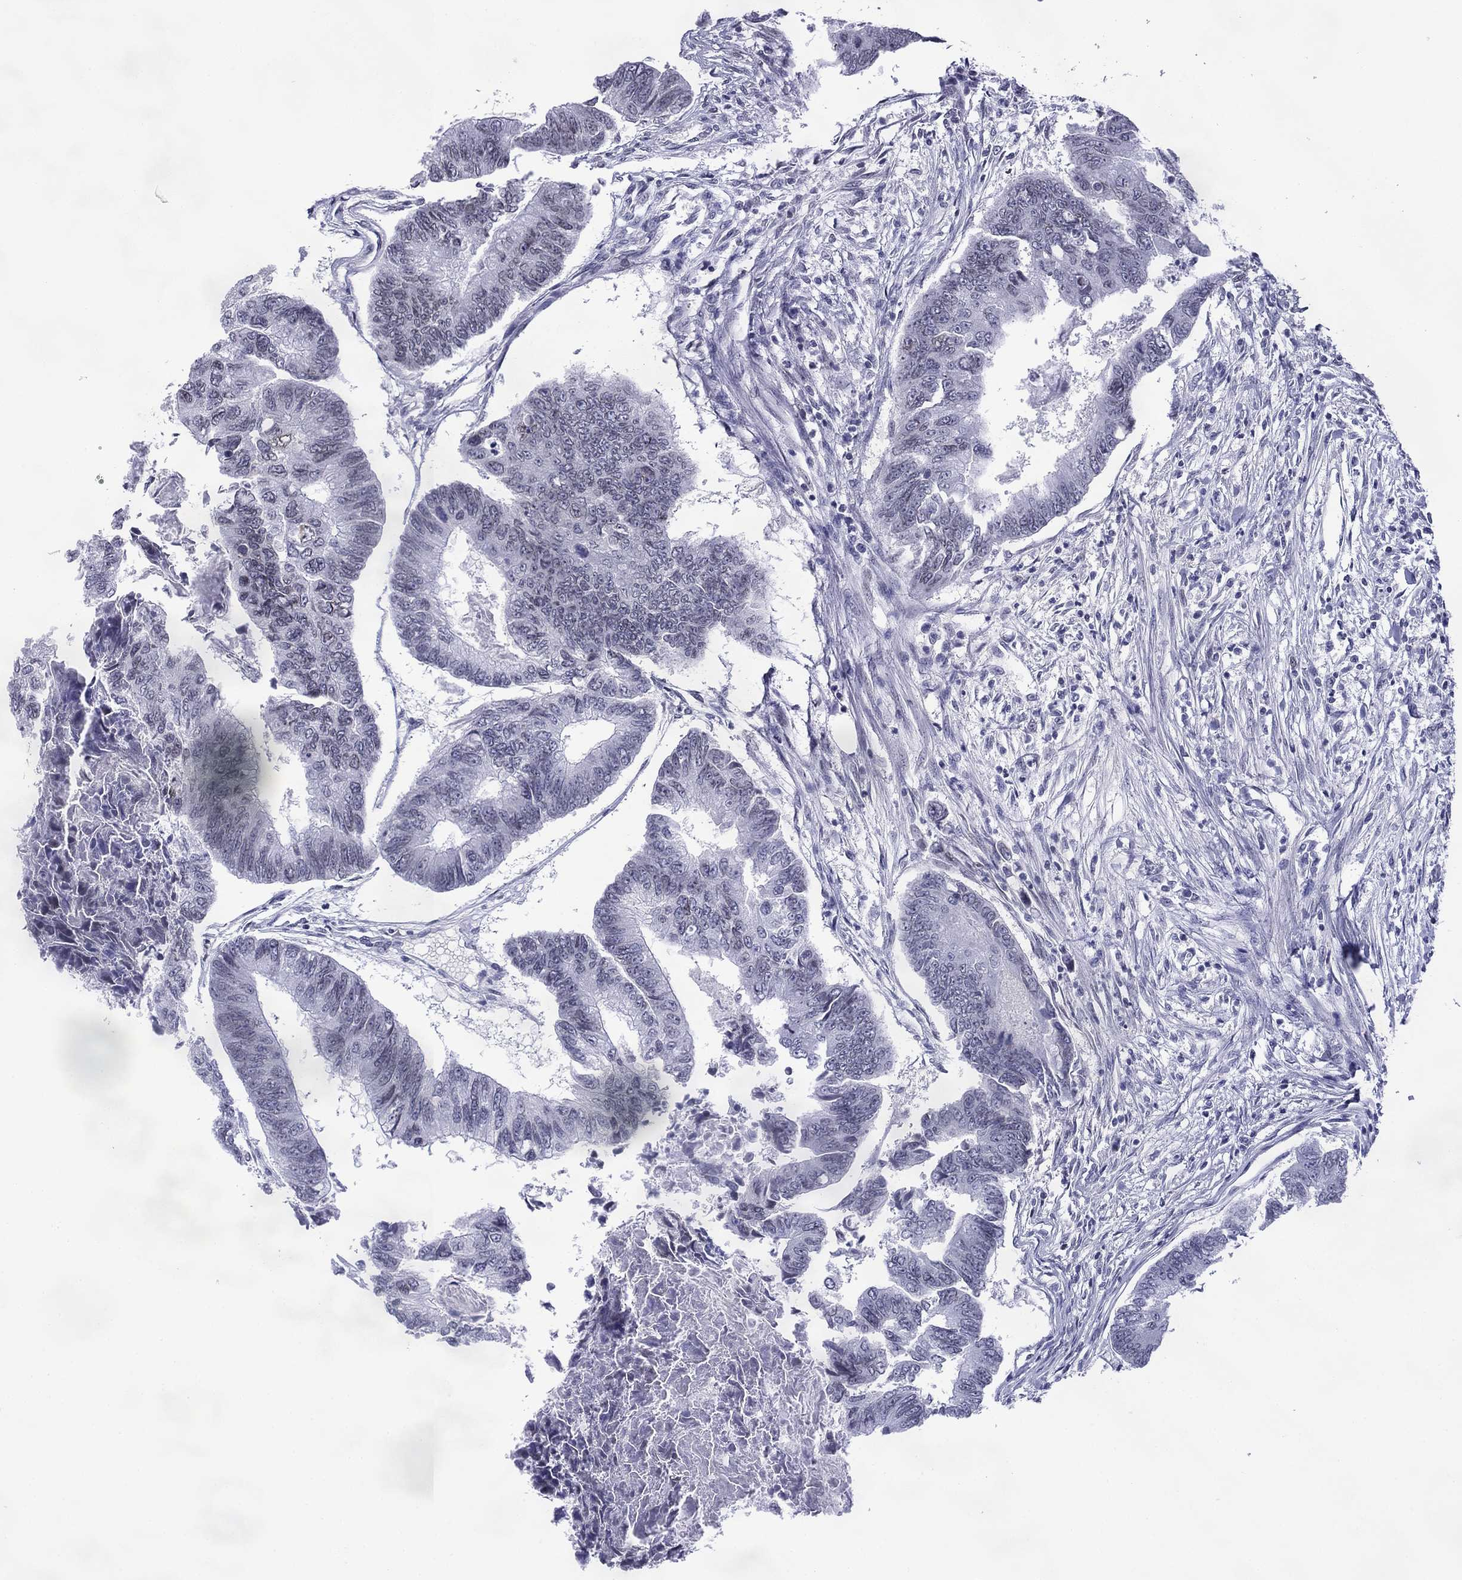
{"staining": {"intensity": "negative", "quantity": "none", "location": "none"}, "tissue": "colorectal cancer", "cell_type": "Tumor cells", "image_type": "cancer", "snomed": [{"axis": "morphology", "description": "Adenocarcinoma, NOS"}, {"axis": "topography", "description": "Colon"}], "caption": "High power microscopy photomicrograph of an immunohistochemistry histopathology image of colorectal cancer (adenocarcinoma), revealing no significant staining in tumor cells.", "gene": "PRR18", "patient": {"sex": "female", "age": 65}}